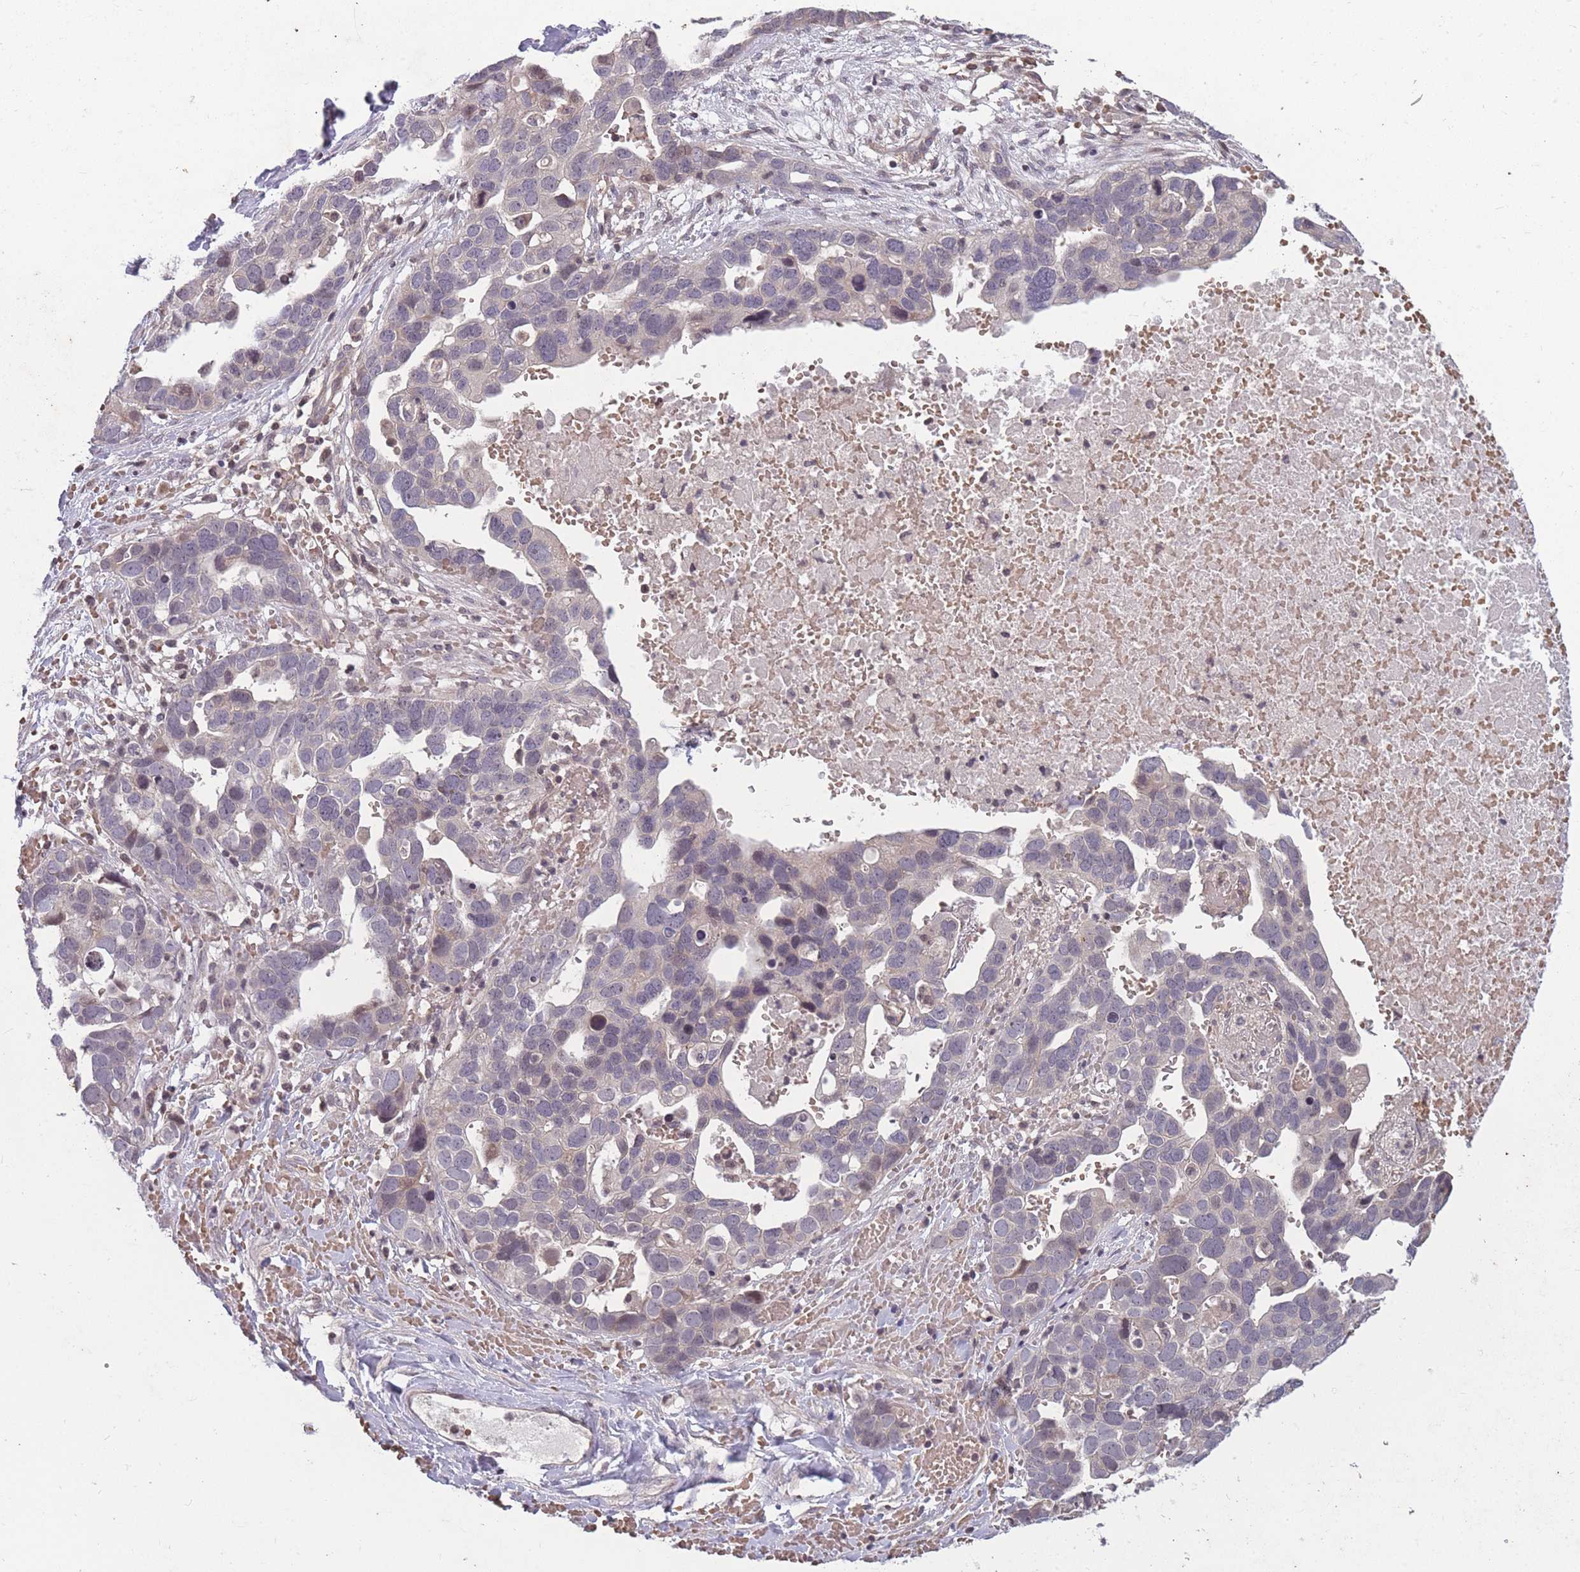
{"staining": {"intensity": "negative", "quantity": "none", "location": "none"}, "tissue": "ovarian cancer", "cell_type": "Tumor cells", "image_type": "cancer", "snomed": [{"axis": "morphology", "description": "Cystadenocarcinoma, serous, NOS"}, {"axis": "topography", "description": "Ovary"}], "caption": "Tumor cells are negative for protein expression in human serous cystadenocarcinoma (ovarian). (Brightfield microscopy of DAB (3,3'-diaminobenzidine) immunohistochemistry at high magnification).", "gene": "GGT5", "patient": {"sex": "female", "age": 54}}